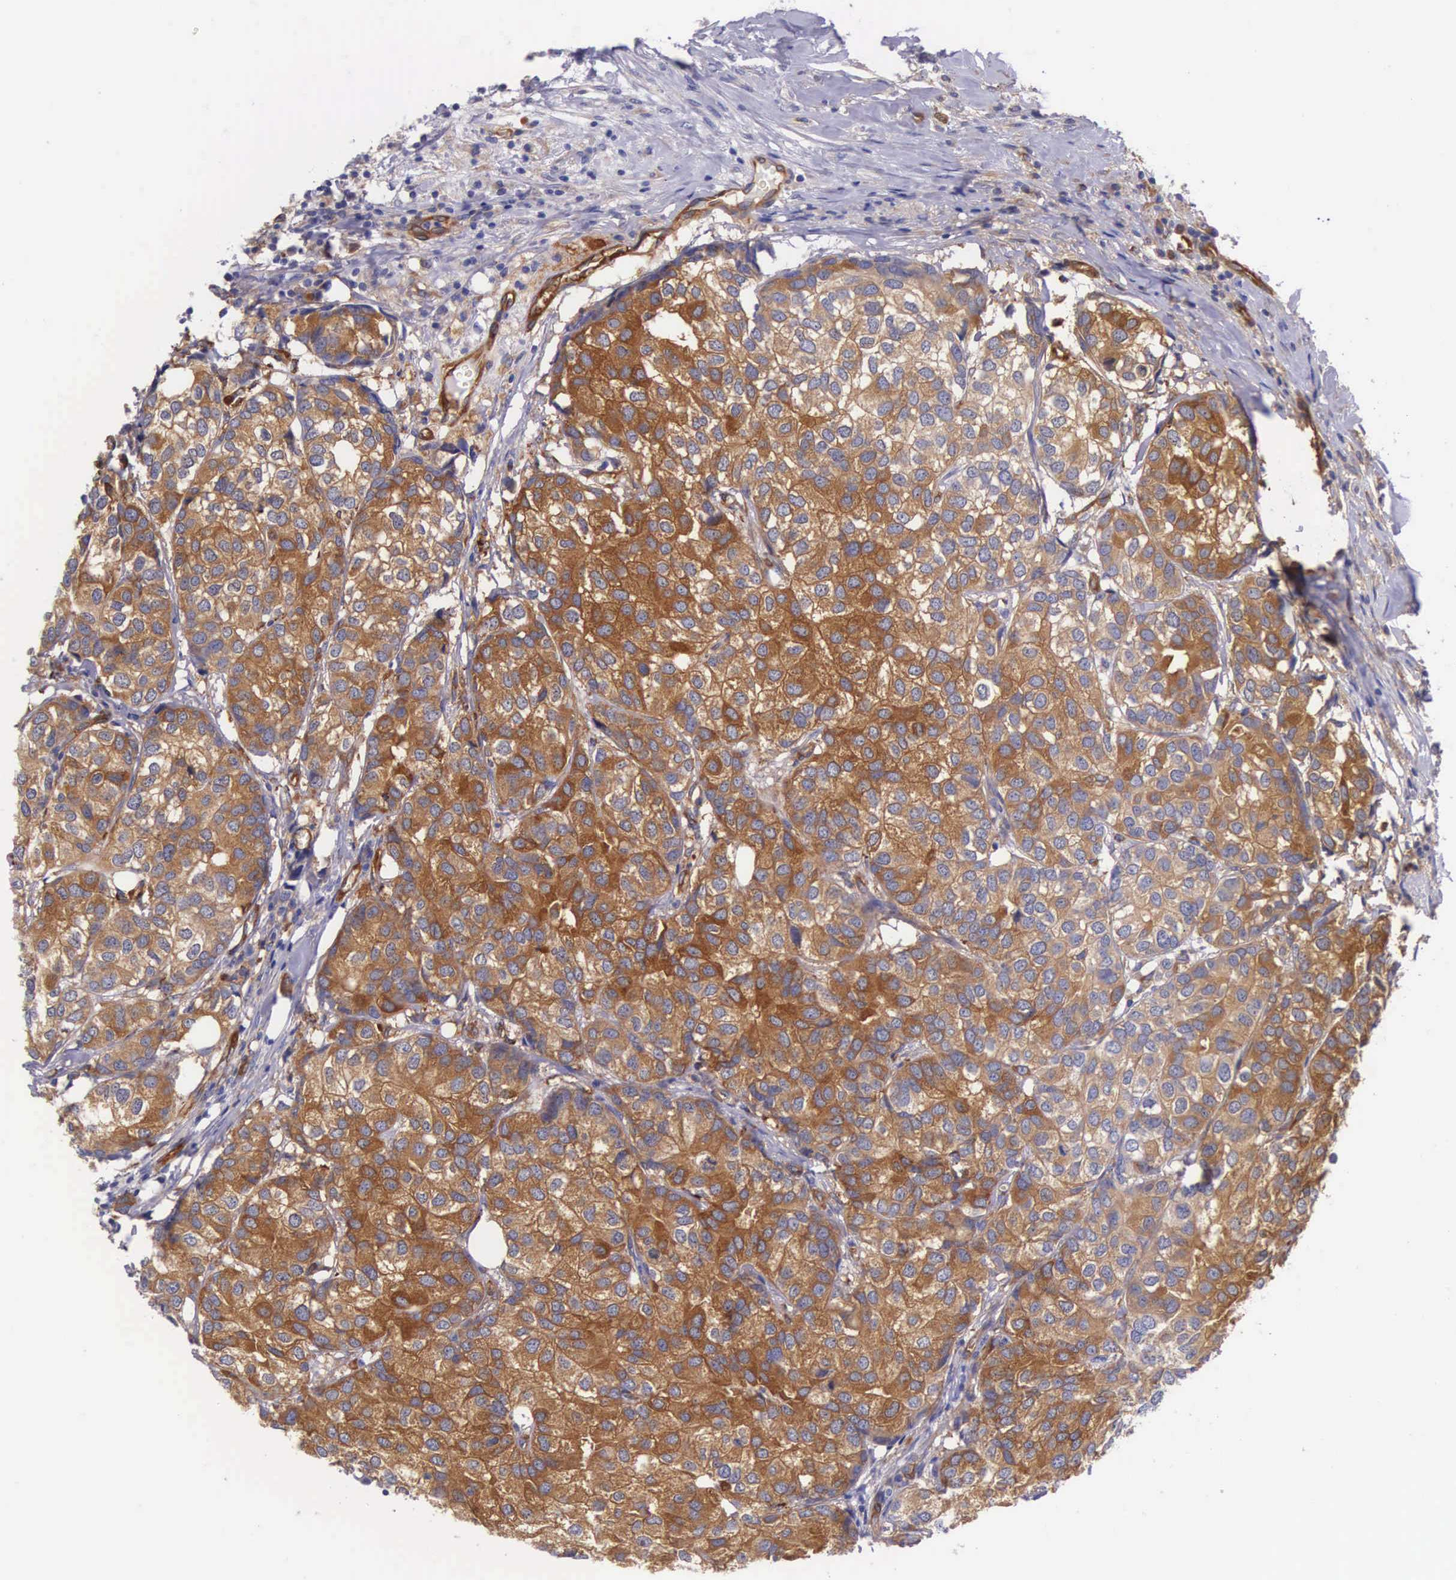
{"staining": {"intensity": "strong", "quantity": ">75%", "location": "cytoplasmic/membranous"}, "tissue": "breast cancer", "cell_type": "Tumor cells", "image_type": "cancer", "snomed": [{"axis": "morphology", "description": "Duct carcinoma"}, {"axis": "topography", "description": "Breast"}], "caption": "Breast intraductal carcinoma was stained to show a protein in brown. There is high levels of strong cytoplasmic/membranous expression in approximately >75% of tumor cells.", "gene": "BCAR1", "patient": {"sex": "female", "age": 68}}